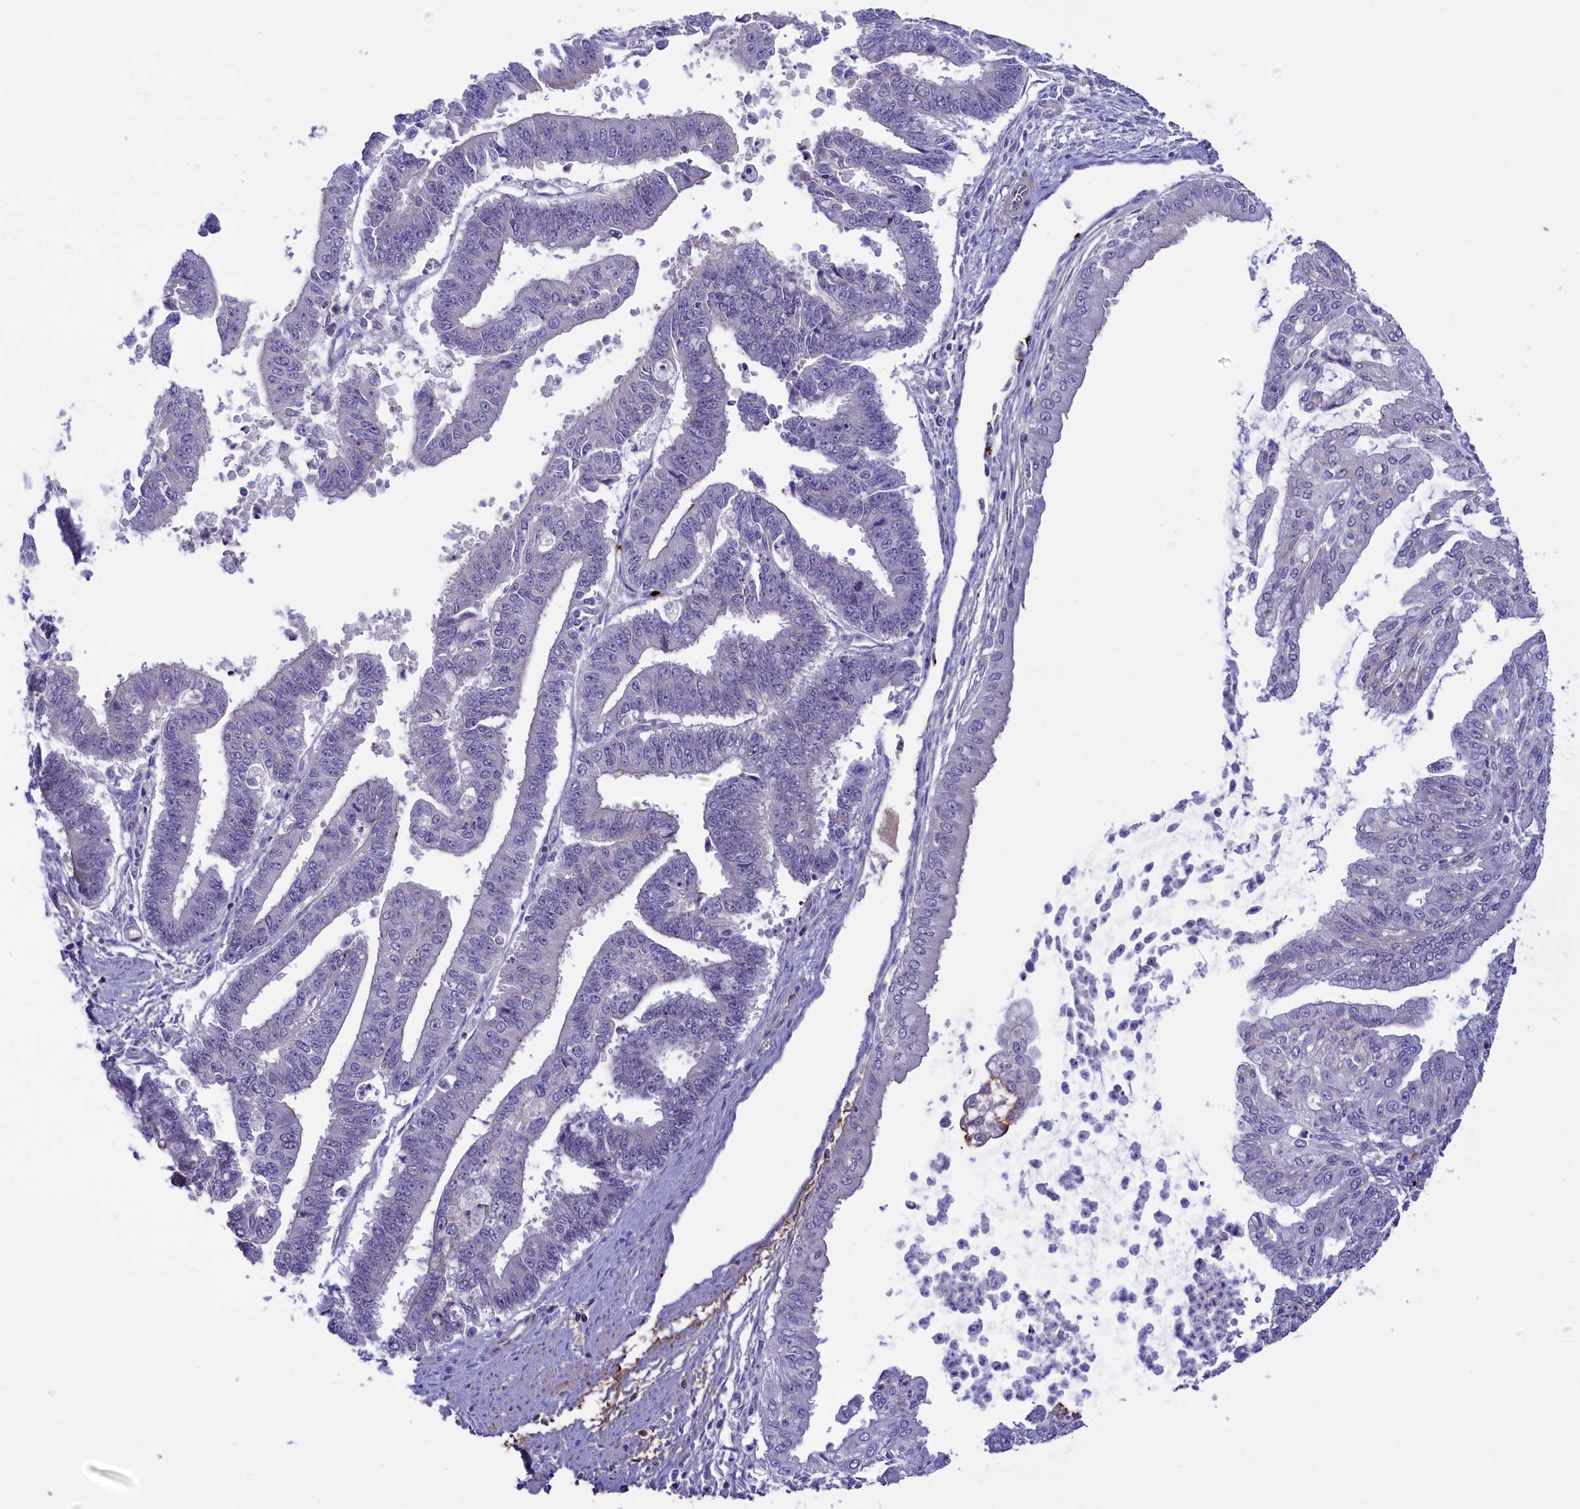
{"staining": {"intensity": "negative", "quantity": "none", "location": "none"}, "tissue": "endometrial cancer", "cell_type": "Tumor cells", "image_type": "cancer", "snomed": [{"axis": "morphology", "description": "Adenocarcinoma, NOS"}, {"axis": "topography", "description": "Endometrium"}], "caption": "Tumor cells show no significant protein positivity in adenocarcinoma (endometrial). (Brightfield microscopy of DAB IHC at high magnification).", "gene": "HEATR3", "patient": {"sex": "female", "age": 73}}